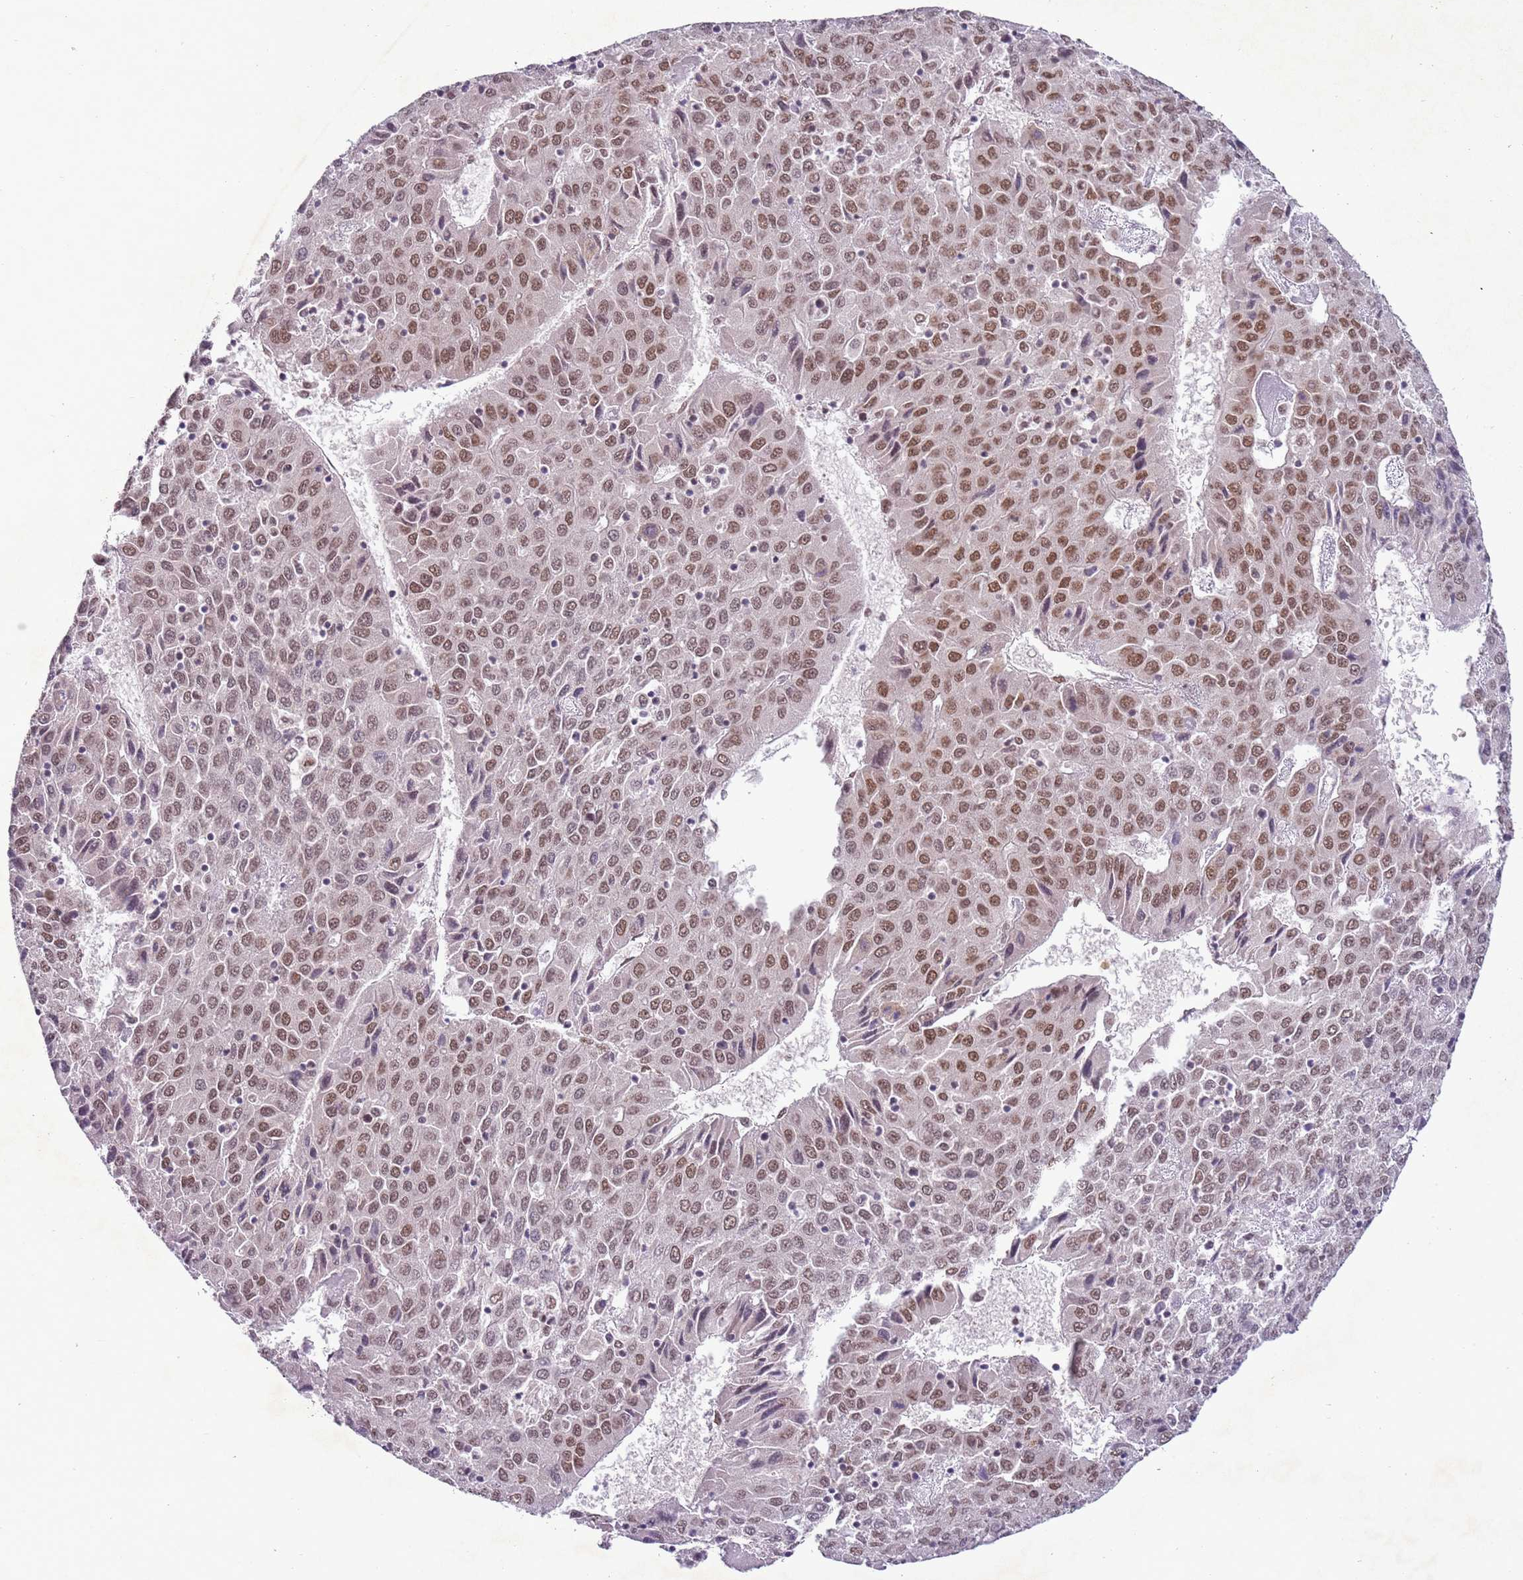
{"staining": {"intensity": "moderate", "quantity": ">75%", "location": "nuclear"}, "tissue": "liver cancer", "cell_type": "Tumor cells", "image_type": "cancer", "snomed": [{"axis": "morphology", "description": "Carcinoma, Hepatocellular, NOS"}, {"axis": "topography", "description": "Liver"}], "caption": "High-power microscopy captured an IHC photomicrograph of liver cancer (hepatocellular carcinoma), revealing moderate nuclear expression in about >75% of tumor cells.", "gene": "FAM120AOS", "patient": {"sex": "female", "age": 53}}